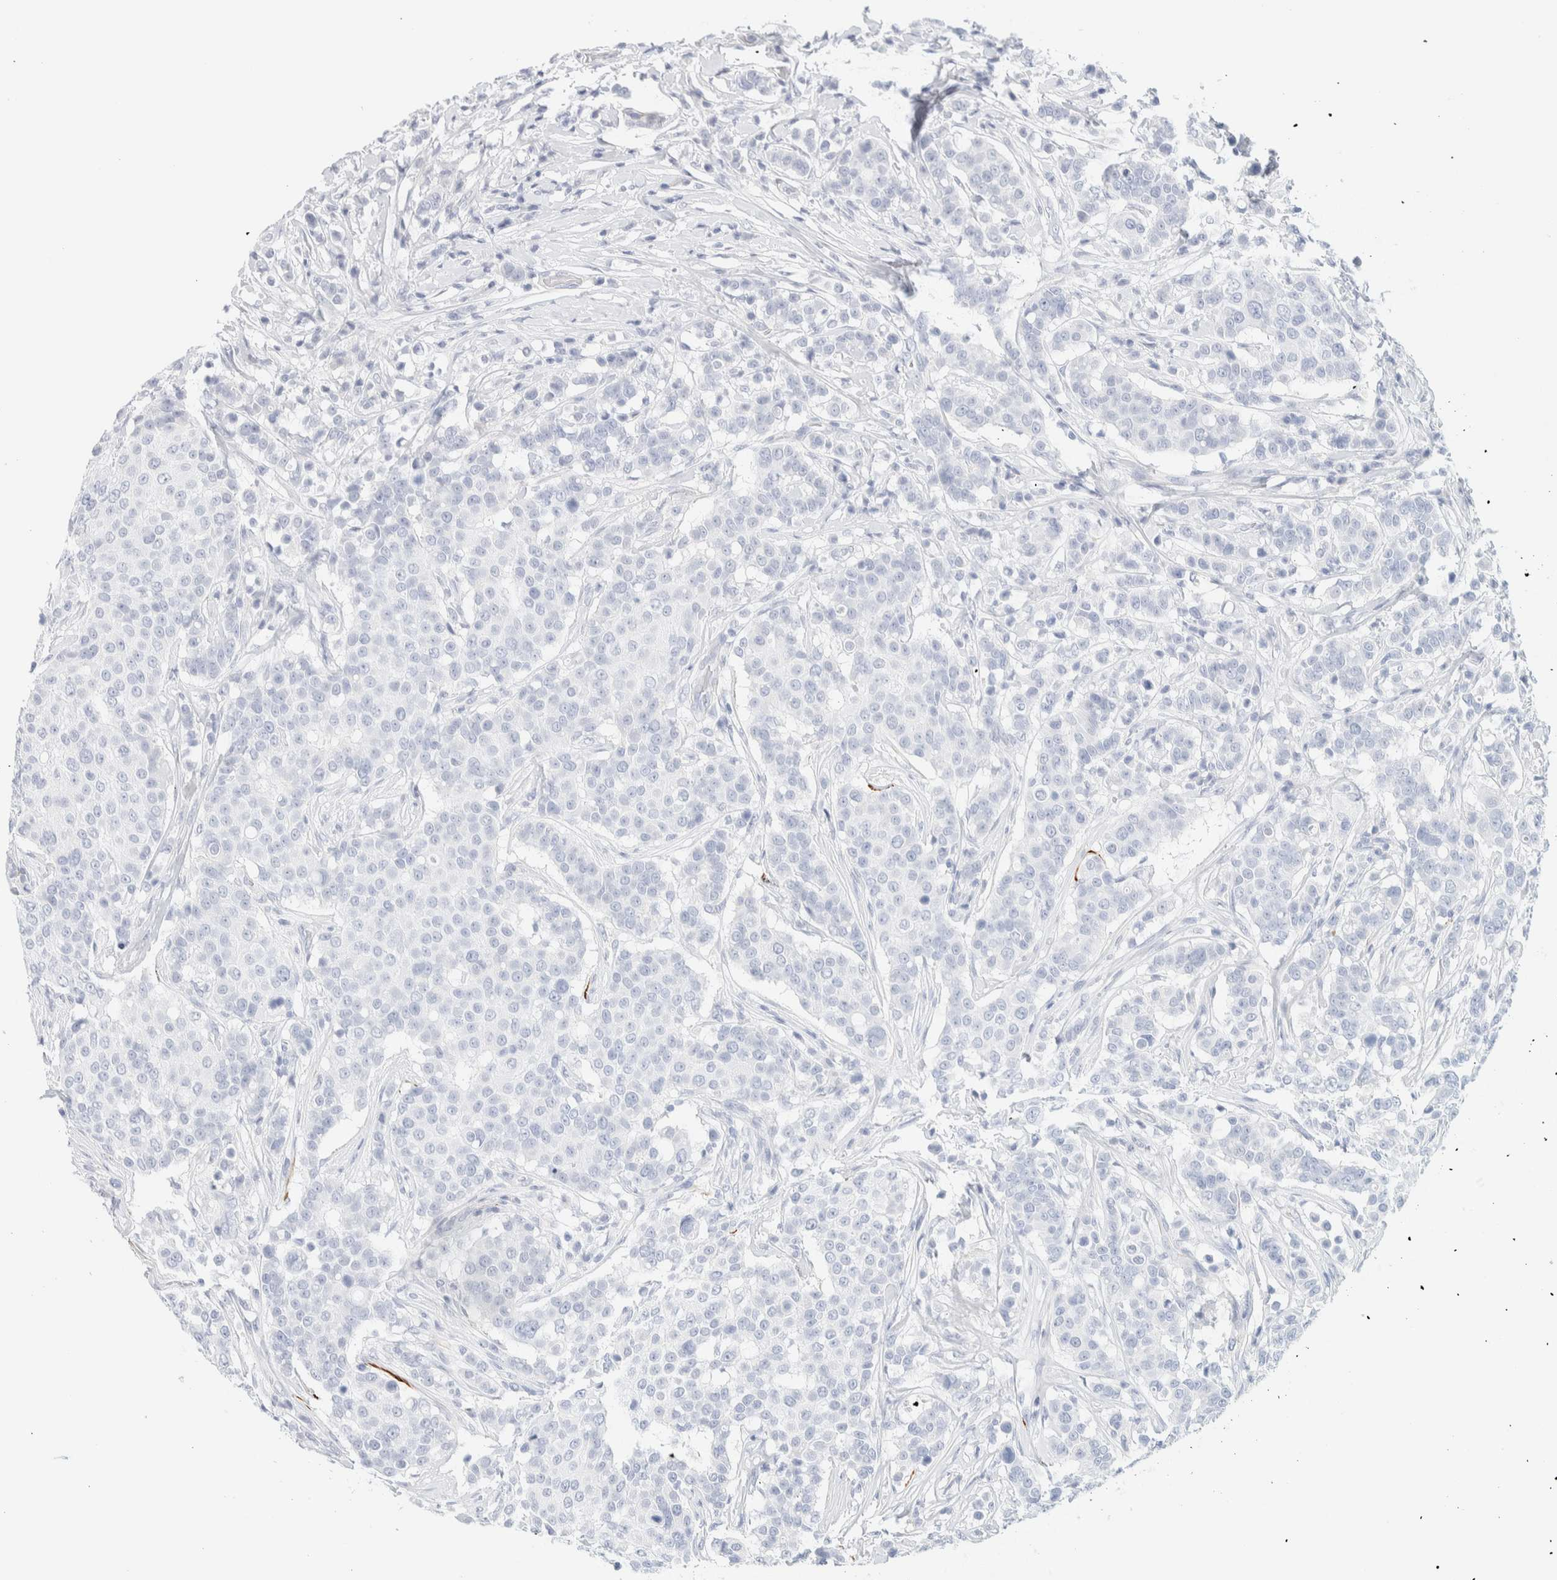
{"staining": {"intensity": "negative", "quantity": "none", "location": "none"}, "tissue": "breast cancer", "cell_type": "Tumor cells", "image_type": "cancer", "snomed": [{"axis": "morphology", "description": "Duct carcinoma"}, {"axis": "topography", "description": "Breast"}], "caption": "This histopathology image is of breast cancer stained with IHC to label a protein in brown with the nuclei are counter-stained blue. There is no expression in tumor cells. (Brightfield microscopy of DAB immunohistochemistry at high magnification).", "gene": "AFMID", "patient": {"sex": "female", "age": 27}}